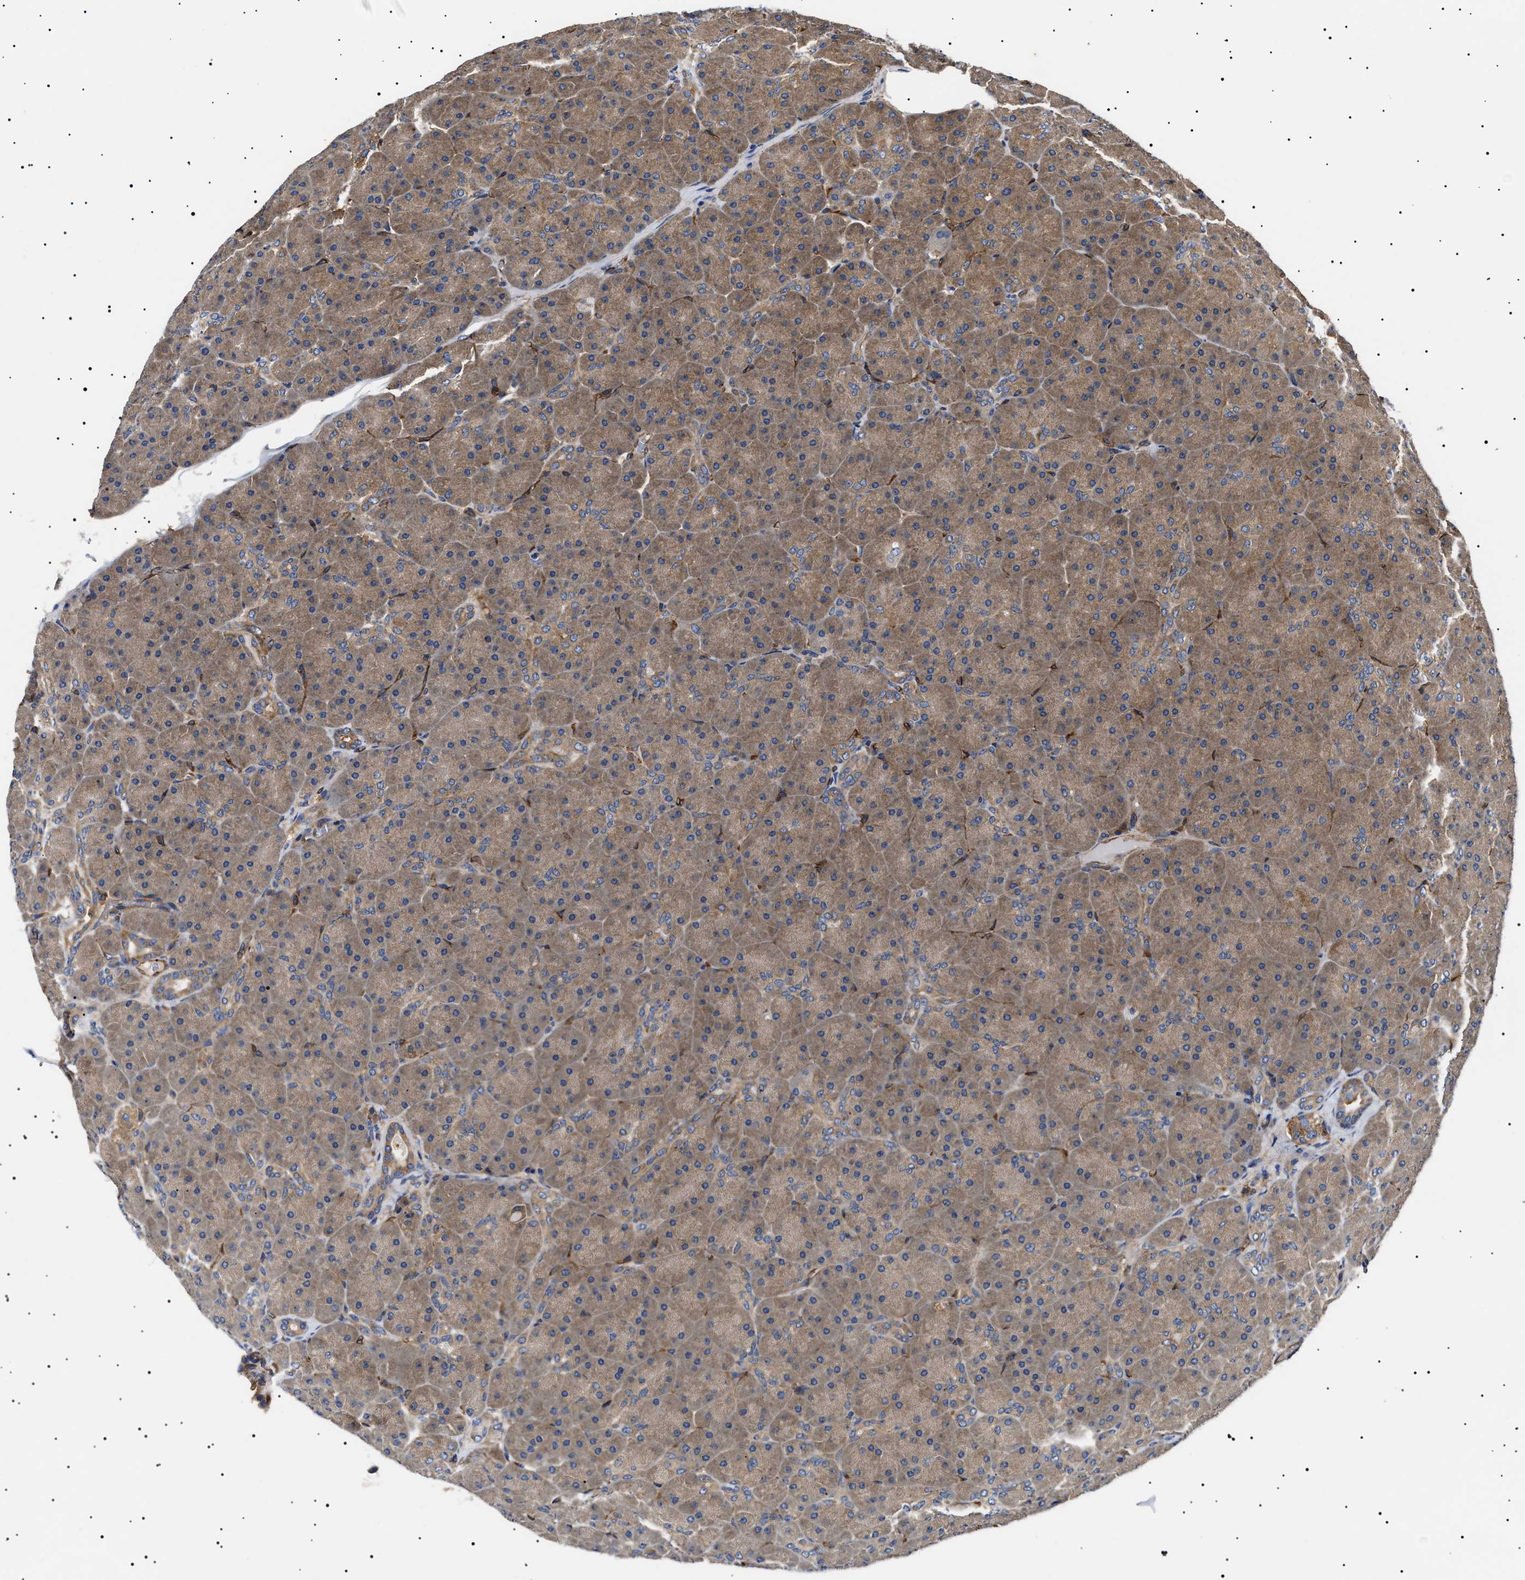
{"staining": {"intensity": "moderate", "quantity": ">75%", "location": "cytoplasmic/membranous"}, "tissue": "pancreas", "cell_type": "Exocrine glandular cells", "image_type": "normal", "snomed": [{"axis": "morphology", "description": "Normal tissue, NOS"}, {"axis": "topography", "description": "Pancreas"}], "caption": "The immunohistochemical stain labels moderate cytoplasmic/membranous positivity in exocrine glandular cells of benign pancreas.", "gene": "TPP2", "patient": {"sex": "male", "age": 66}}